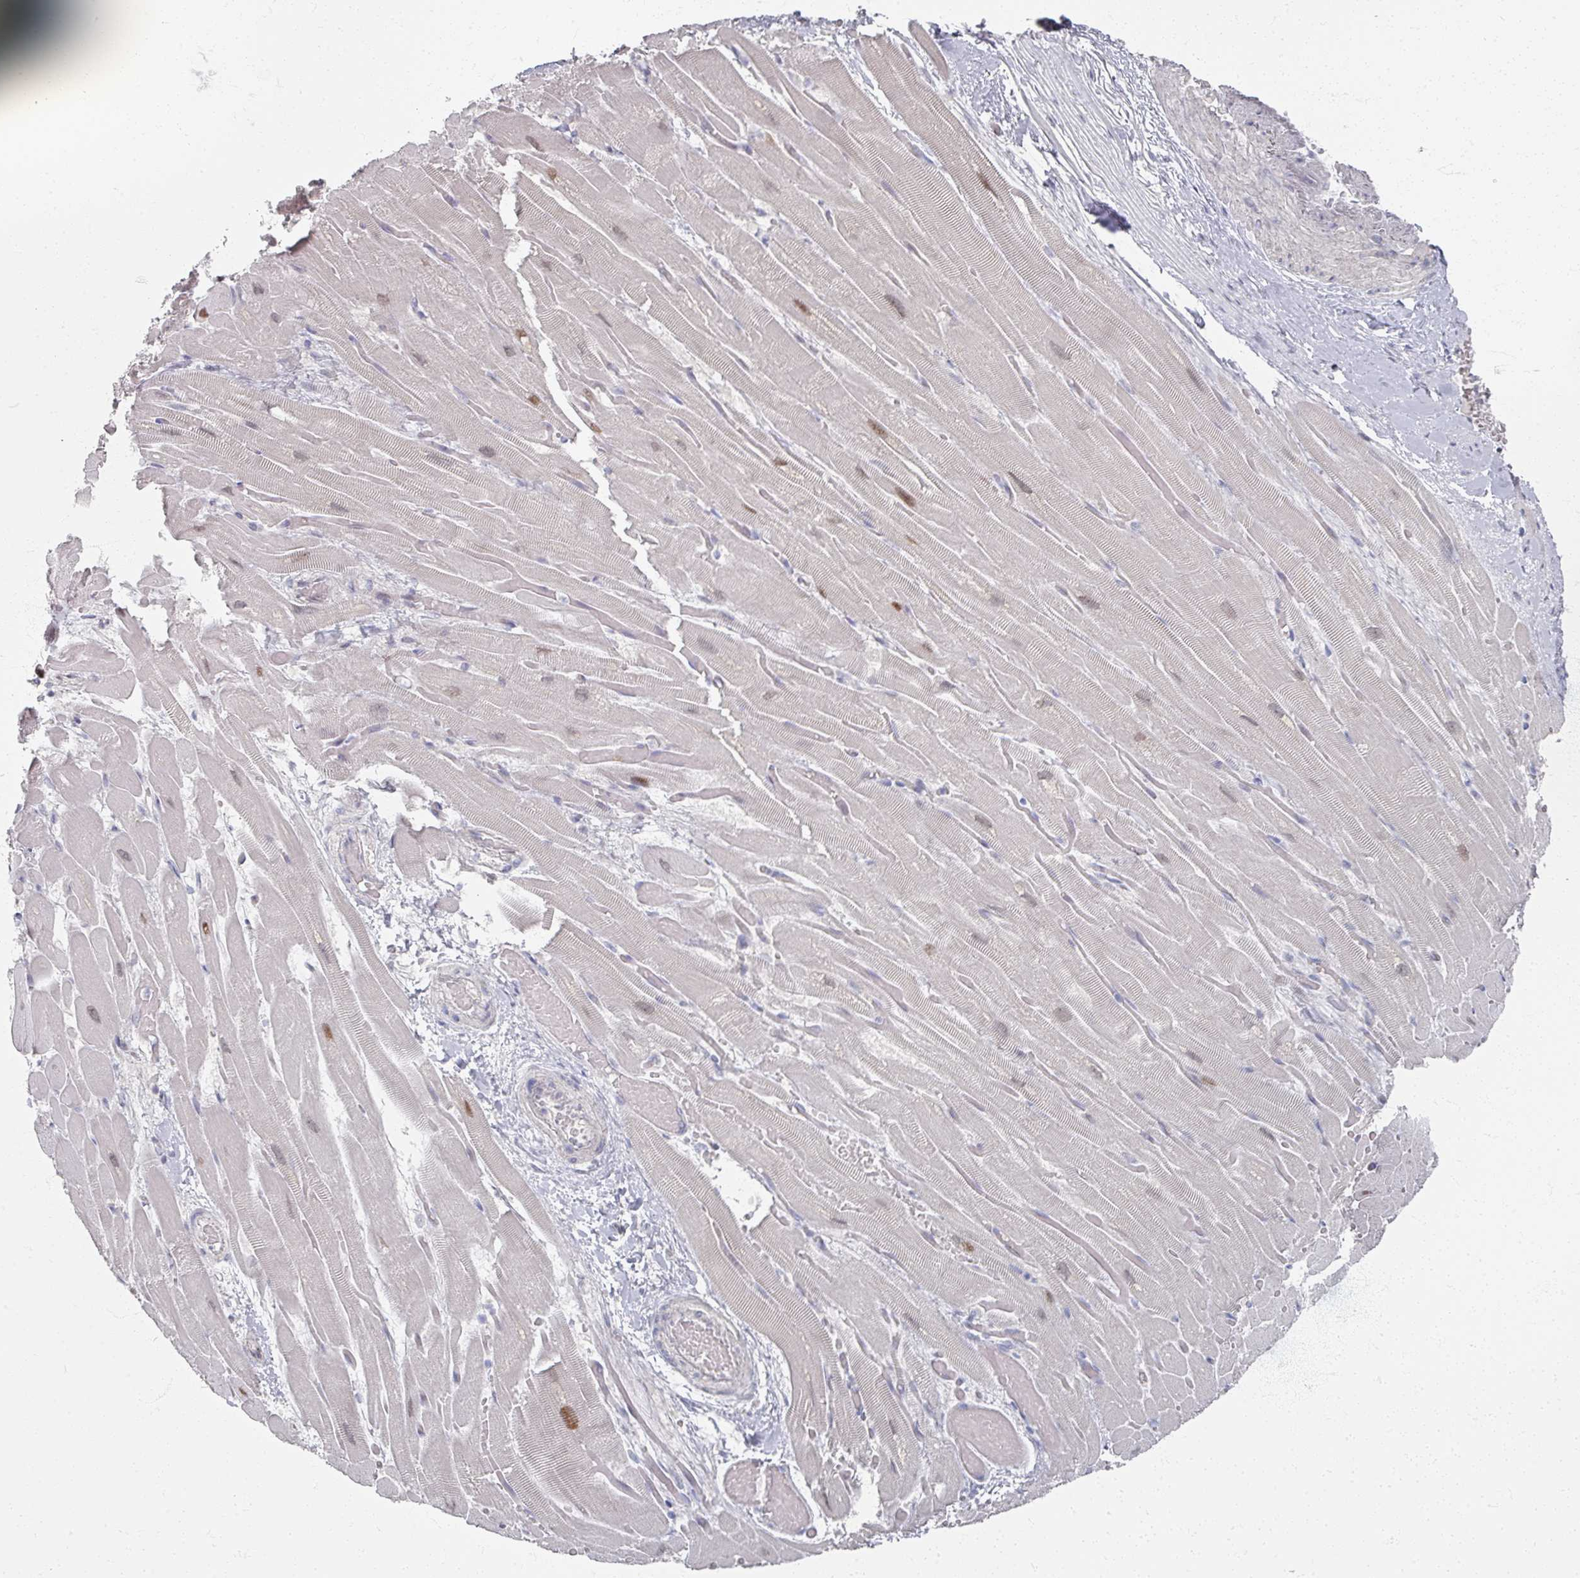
{"staining": {"intensity": "moderate", "quantity": "25%-75%", "location": "nuclear"}, "tissue": "heart muscle", "cell_type": "Cardiomyocytes", "image_type": "normal", "snomed": [{"axis": "morphology", "description": "Normal tissue, NOS"}, {"axis": "topography", "description": "Heart"}], "caption": "DAB (3,3'-diaminobenzidine) immunohistochemical staining of unremarkable heart muscle shows moderate nuclear protein expression in approximately 25%-75% of cardiomyocytes.", "gene": "TTYH3", "patient": {"sex": "male", "age": 37}}